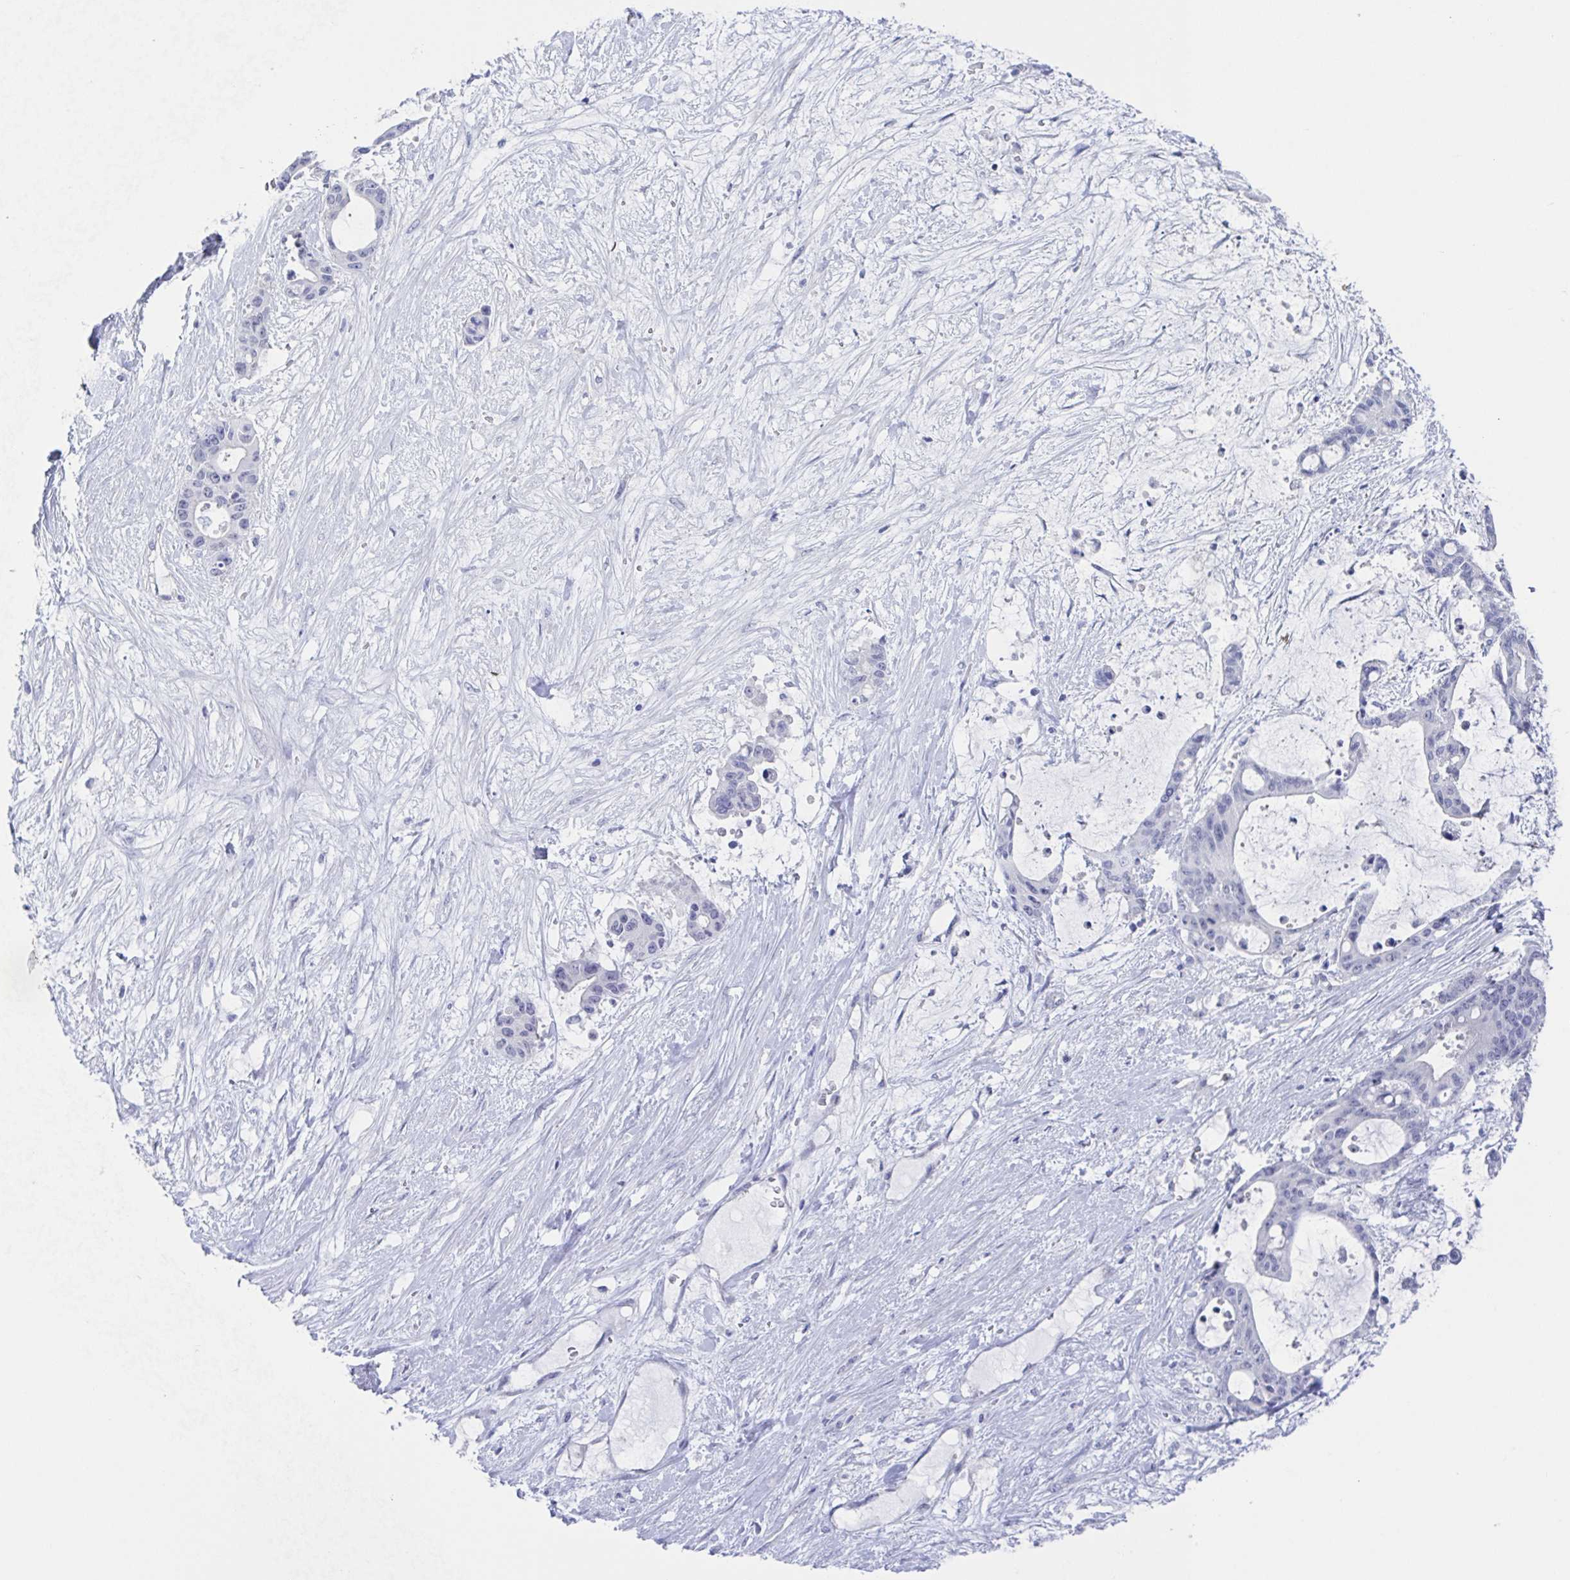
{"staining": {"intensity": "negative", "quantity": "none", "location": "none"}, "tissue": "liver cancer", "cell_type": "Tumor cells", "image_type": "cancer", "snomed": [{"axis": "morphology", "description": "Normal tissue, NOS"}, {"axis": "morphology", "description": "Cholangiocarcinoma"}, {"axis": "topography", "description": "Liver"}, {"axis": "topography", "description": "Peripheral nerve tissue"}], "caption": "IHC histopathology image of neoplastic tissue: liver cholangiocarcinoma stained with DAB (3,3'-diaminobenzidine) demonstrates no significant protein staining in tumor cells. Nuclei are stained in blue.", "gene": "TEX12", "patient": {"sex": "female", "age": 73}}